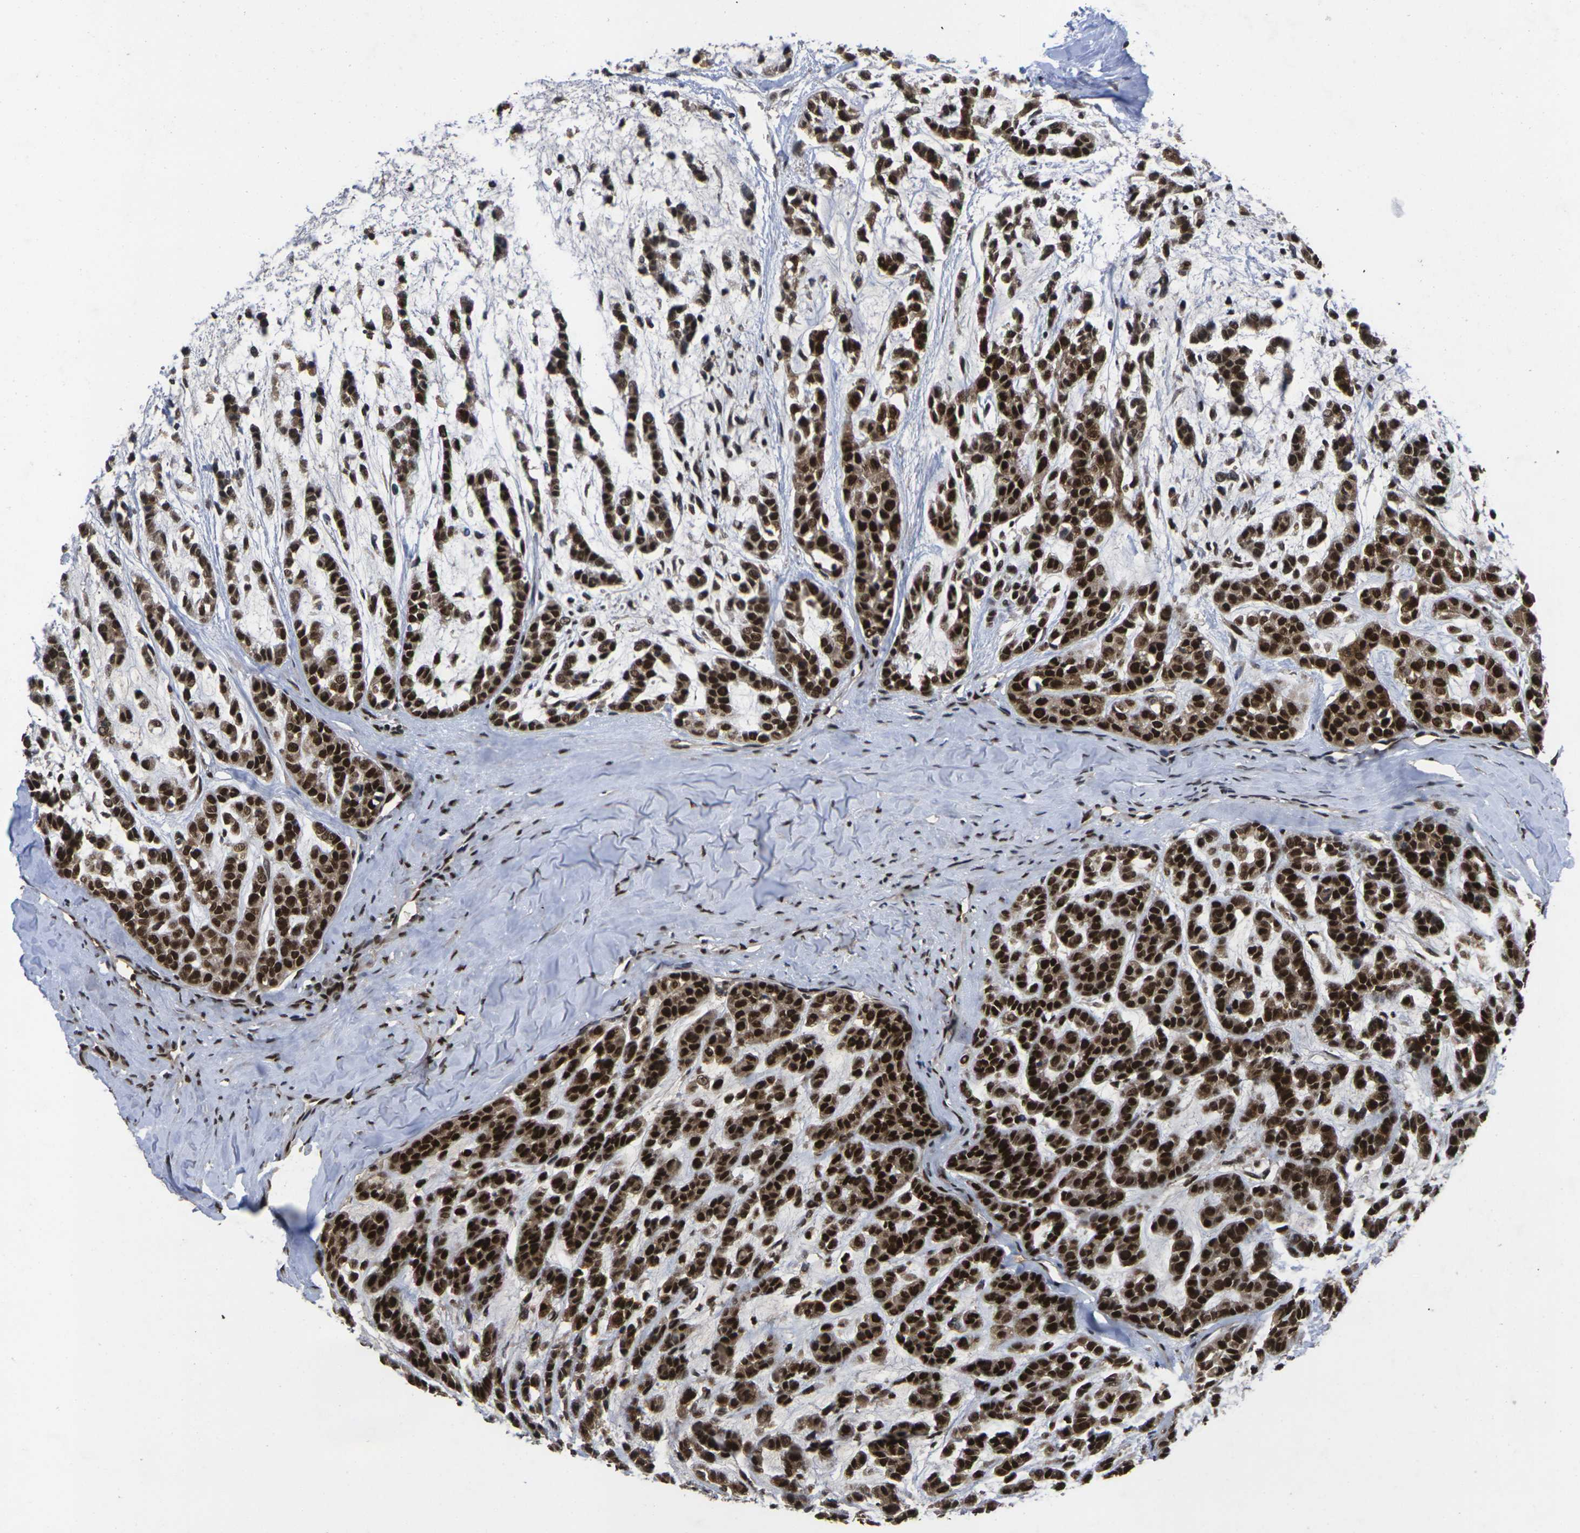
{"staining": {"intensity": "strong", "quantity": ">75%", "location": "nuclear"}, "tissue": "head and neck cancer", "cell_type": "Tumor cells", "image_type": "cancer", "snomed": [{"axis": "morphology", "description": "Adenocarcinoma, NOS"}, {"axis": "morphology", "description": "Adenoma, NOS"}, {"axis": "topography", "description": "Head-Neck"}], "caption": "Adenocarcinoma (head and neck) was stained to show a protein in brown. There is high levels of strong nuclear expression in about >75% of tumor cells. (Stains: DAB (3,3'-diaminobenzidine) in brown, nuclei in blue, Microscopy: brightfield microscopy at high magnification).", "gene": "GTF2E1", "patient": {"sex": "female", "age": 55}}